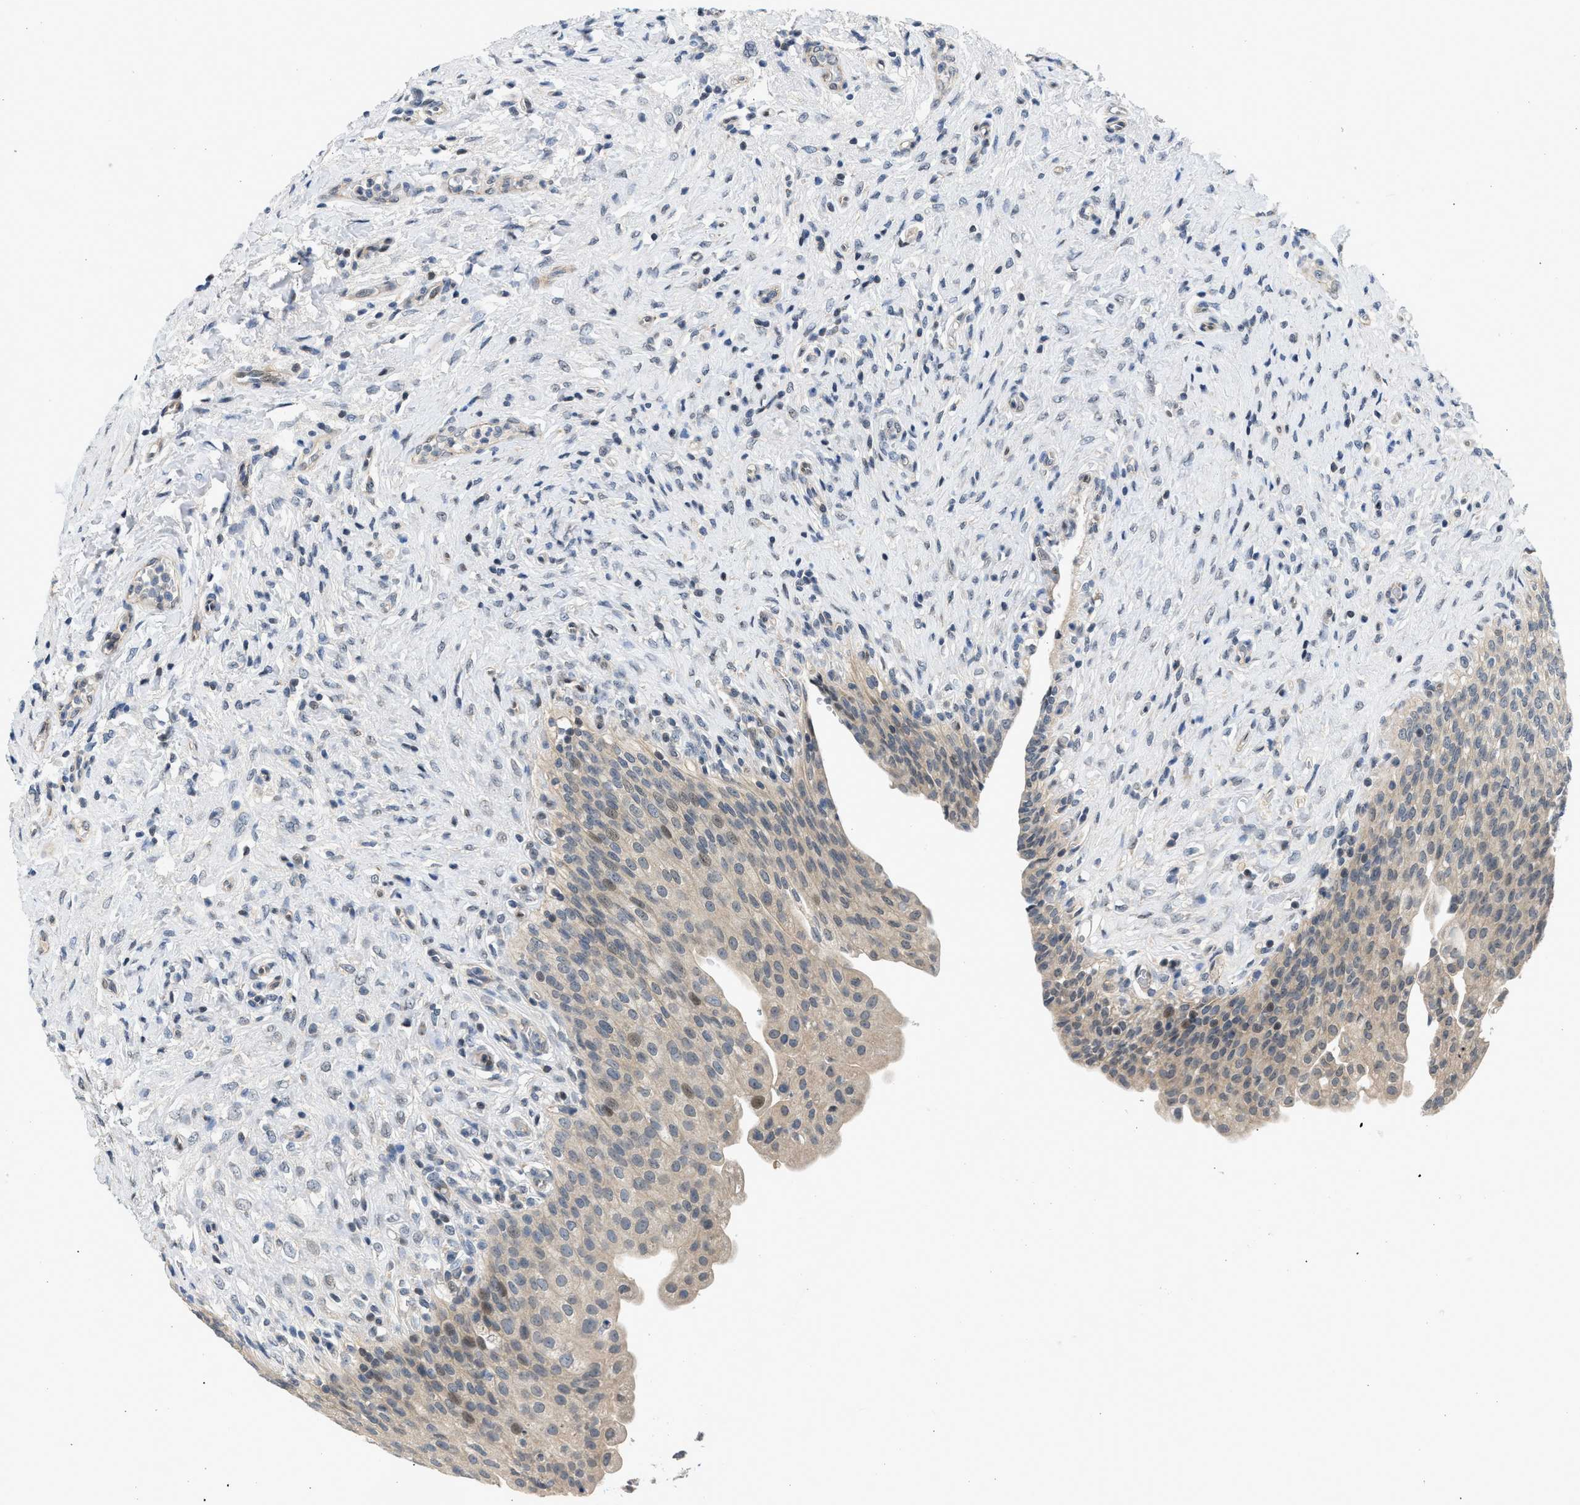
{"staining": {"intensity": "moderate", "quantity": "<25%", "location": "nuclear"}, "tissue": "urinary bladder", "cell_type": "Urothelial cells", "image_type": "normal", "snomed": [{"axis": "morphology", "description": "Urothelial carcinoma, High grade"}, {"axis": "topography", "description": "Urinary bladder"}], "caption": "Urothelial cells exhibit low levels of moderate nuclear expression in approximately <25% of cells in unremarkable human urinary bladder.", "gene": "OLIG3", "patient": {"sex": "male", "age": 46}}